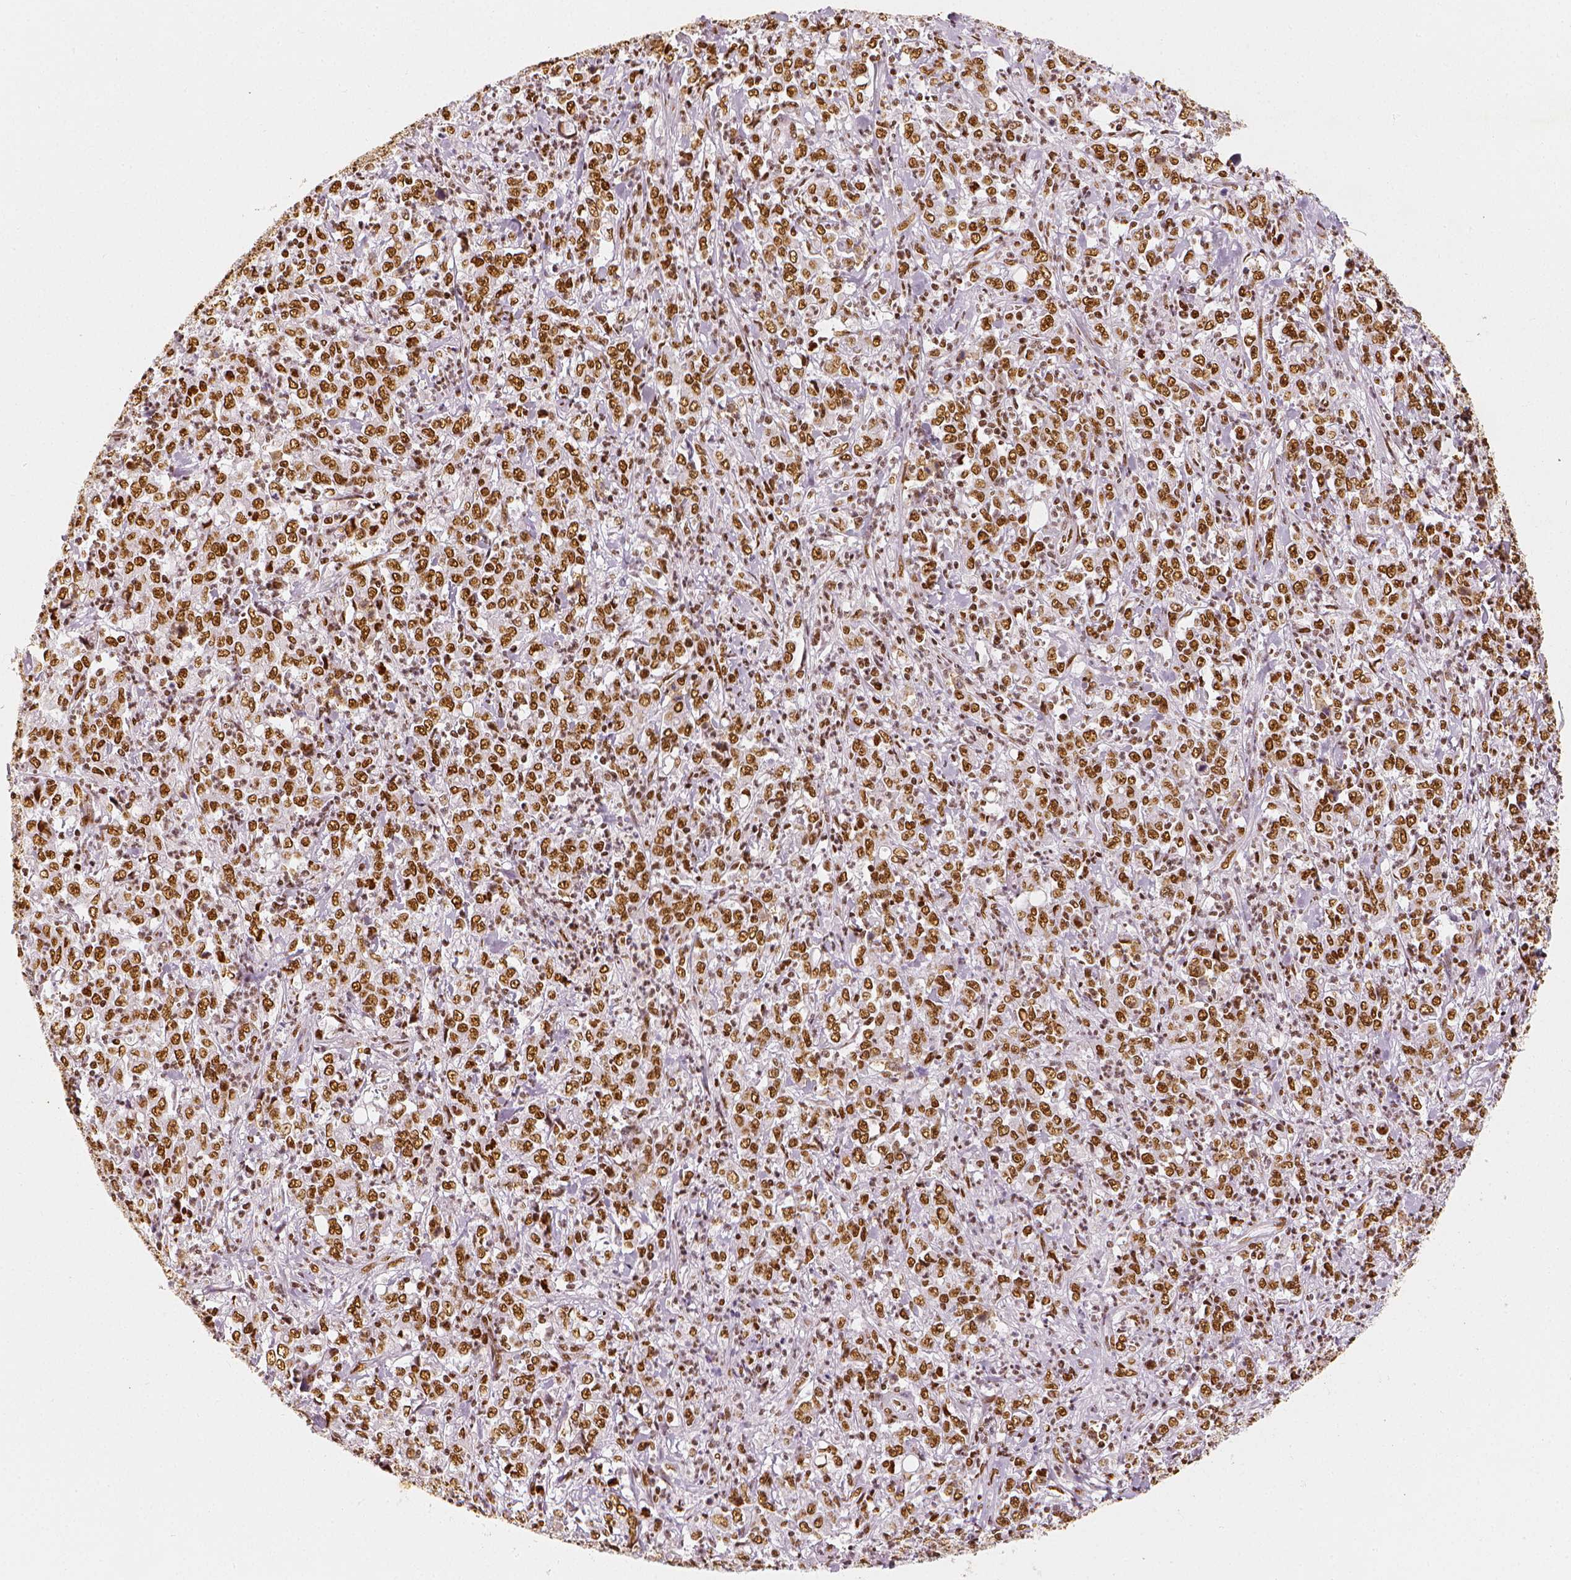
{"staining": {"intensity": "moderate", "quantity": ">75%", "location": "nuclear"}, "tissue": "stomach cancer", "cell_type": "Tumor cells", "image_type": "cancer", "snomed": [{"axis": "morphology", "description": "Adenocarcinoma, NOS"}, {"axis": "topography", "description": "Stomach, lower"}], "caption": "Immunohistochemical staining of stomach cancer displays medium levels of moderate nuclear expression in about >75% of tumor cells.", "gene": "KDM5B", "patient": {"sex": "female", "age": 71}}